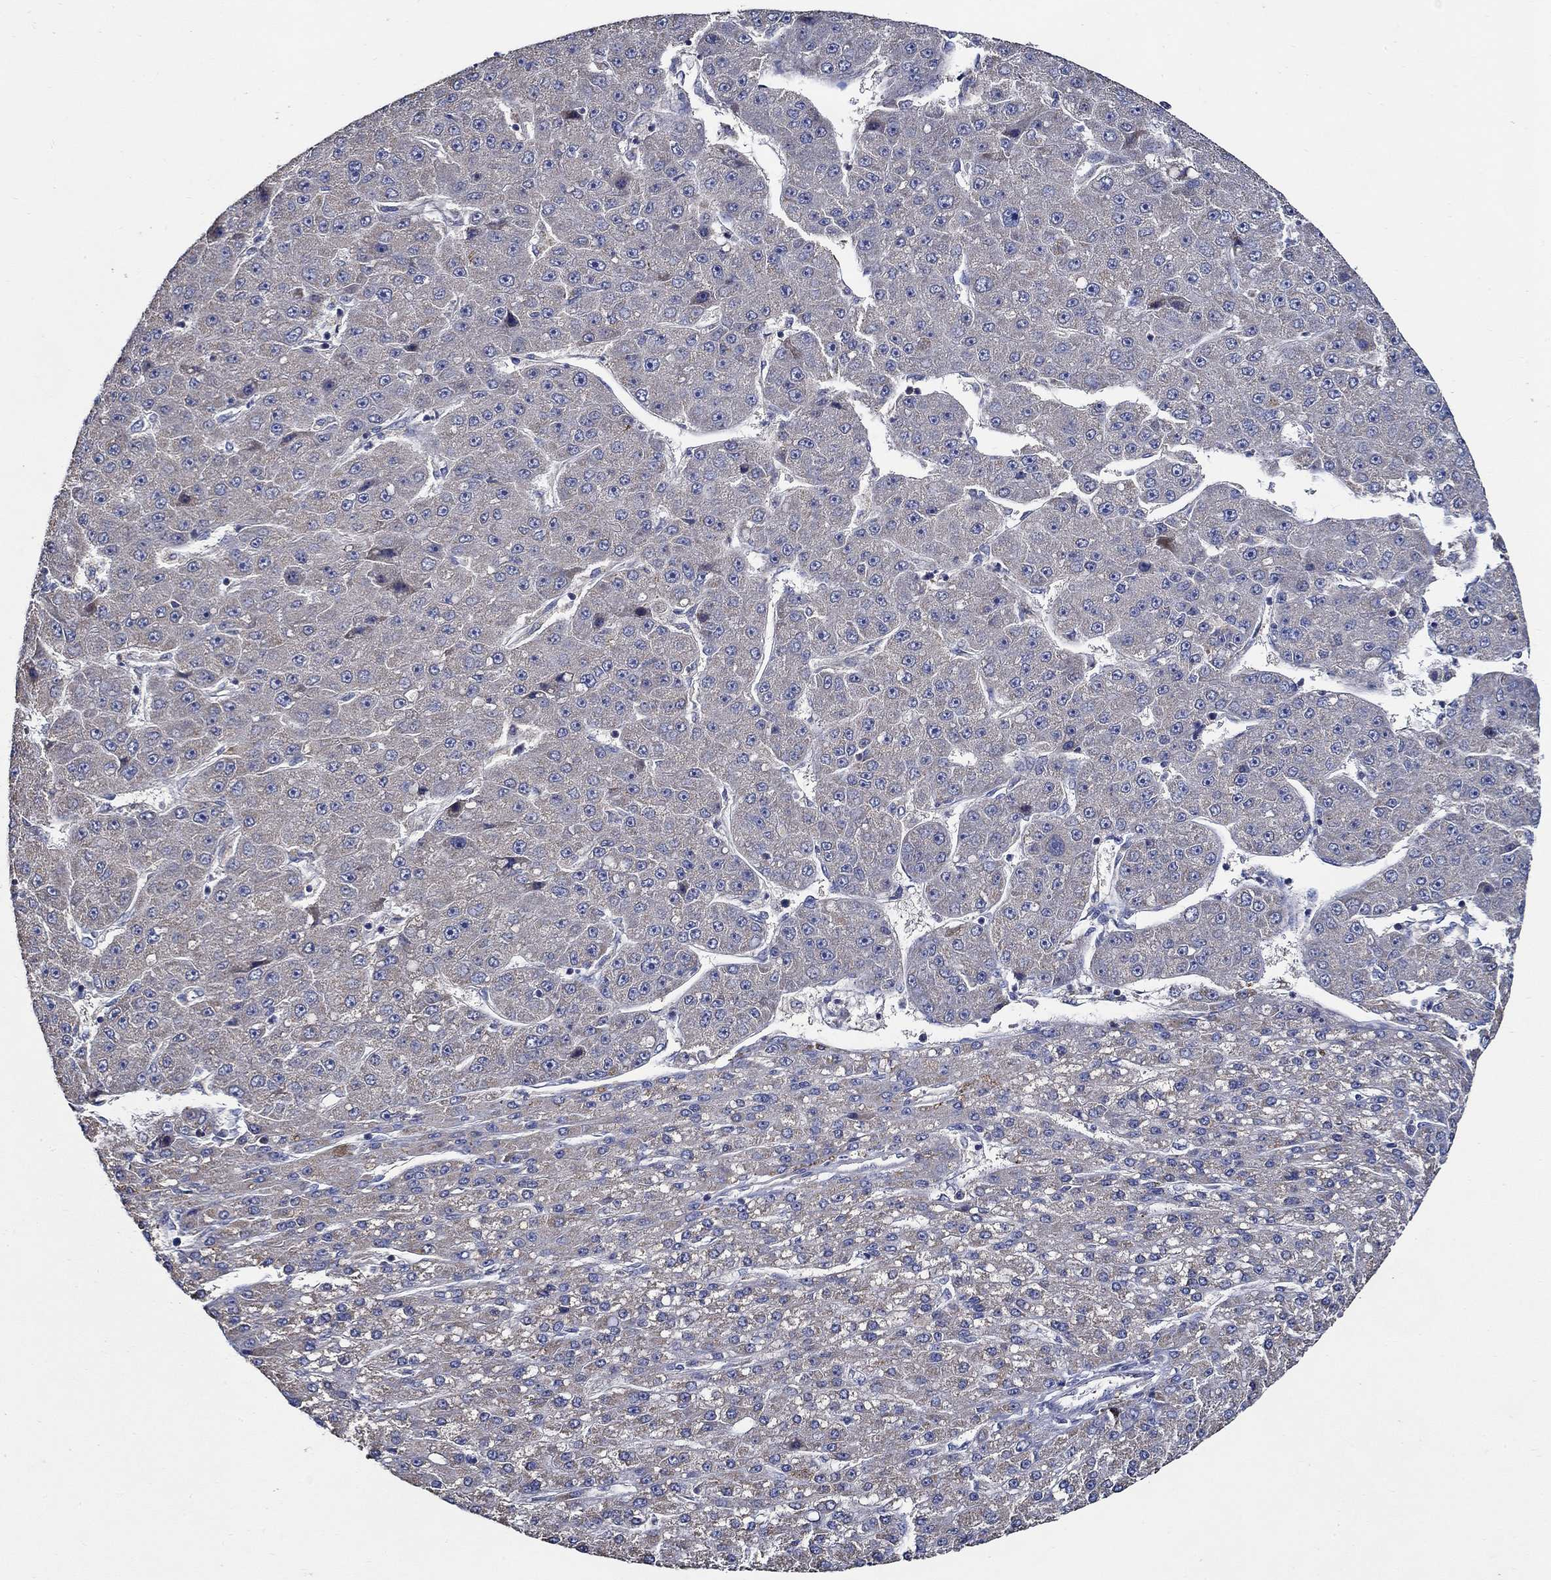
{"staining": {"intensity": "negative", "quantity": "none", "location": "none"}, "tissue": "liver cancer", "cell_type": "Tumor cells", "image_type": "cancer", "snomed": [{"axis": "morphology", "description": "Carcinoma, Hepatocellular, NOS"}, {"axis": "topography", "description": "Liver"}], "caption": "Protein analysis of hepatocellular carcinoma (liver) exhibits no significant staining in tumor cells.", "gene": "WDR53", "patient": {"sex": "male", "age": 67}}